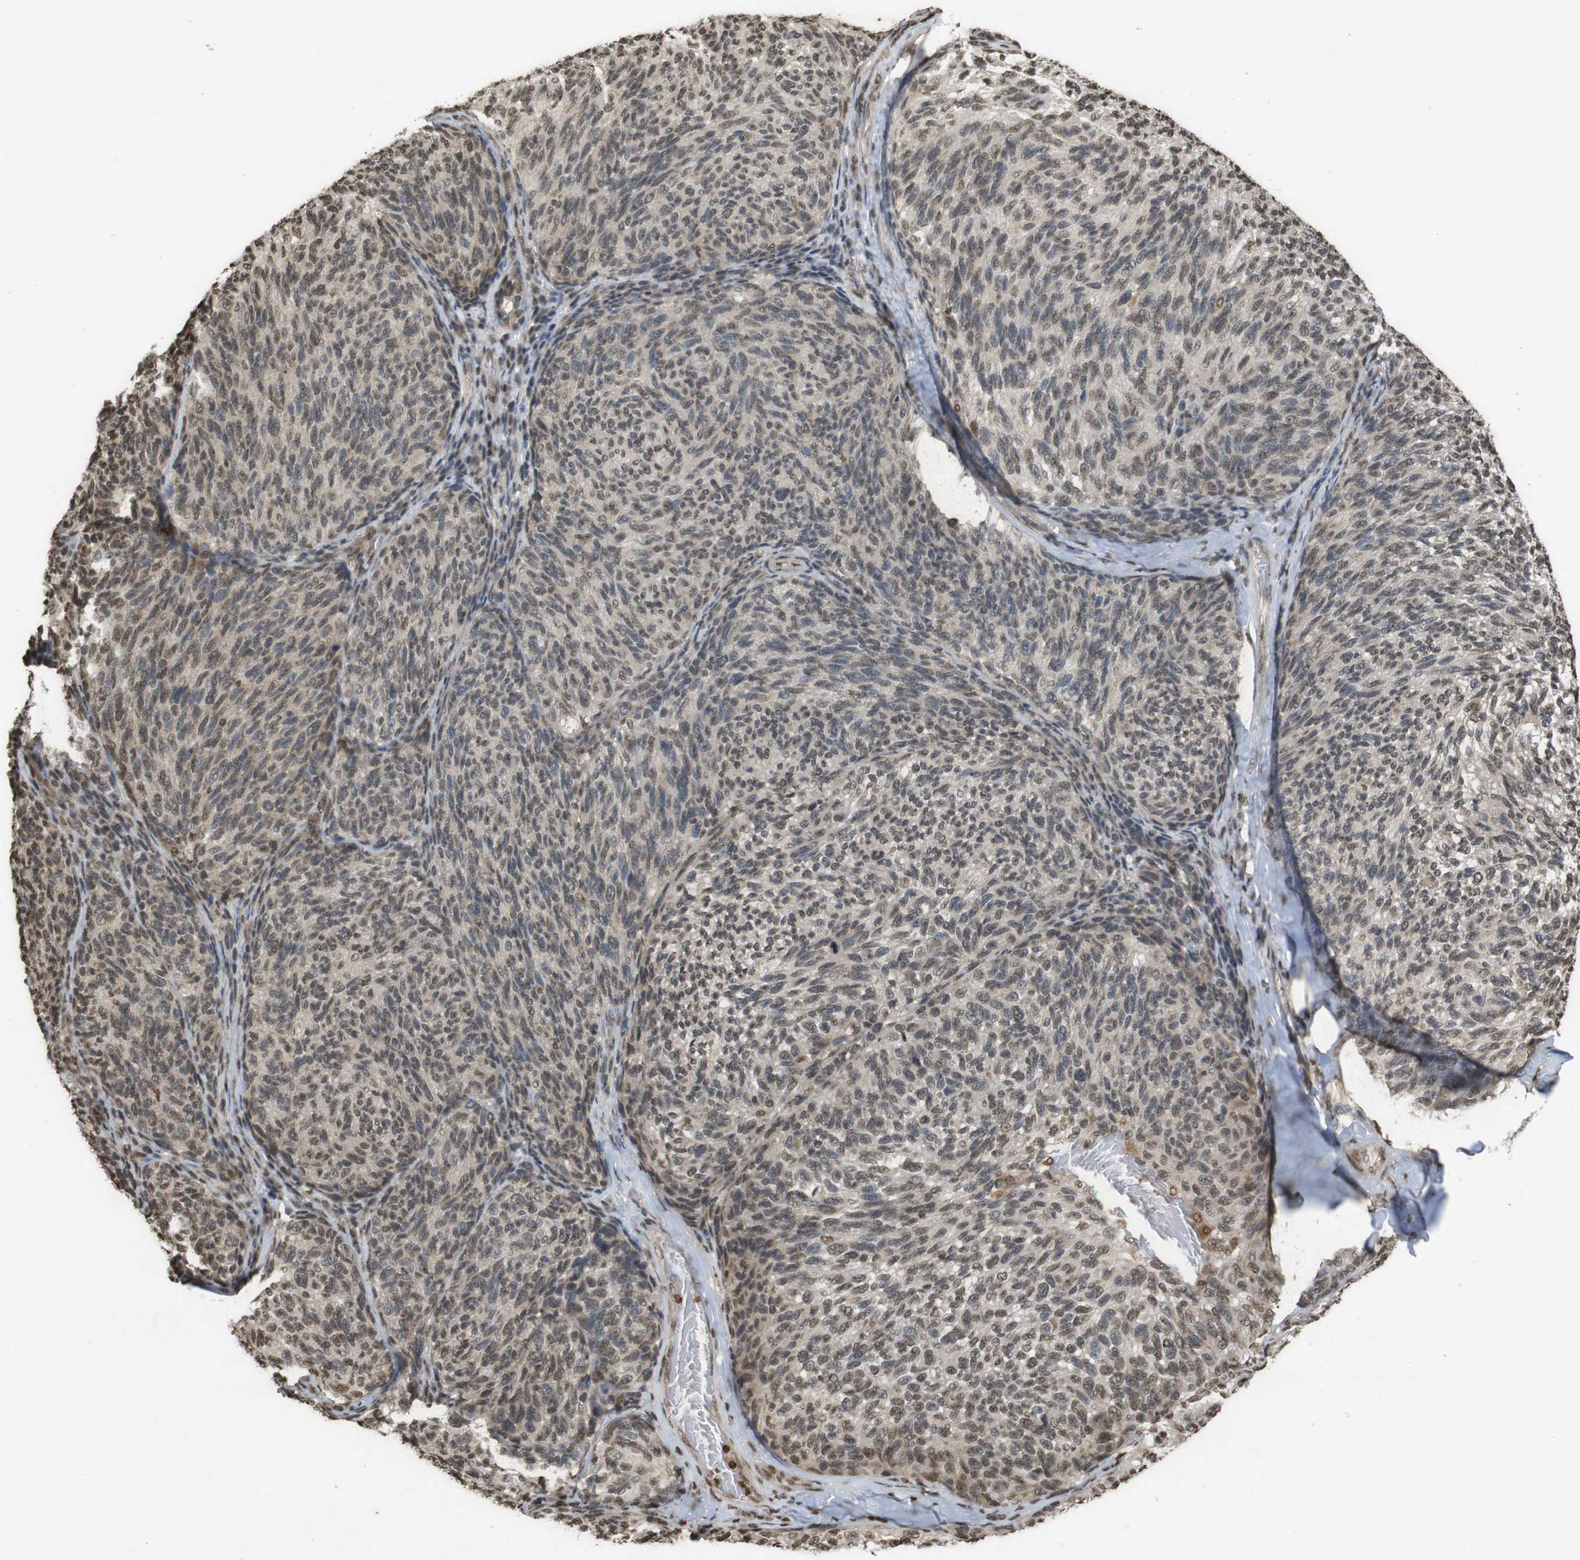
{"staining": {"intensity": "weak", "quantity": ">75%", "location": "nuclear"}, "tissue": "melanoma", "cell_type": "Tumor cells", "image_type": "cancer", "snomed": [{"axis": "morphology", "description": "Malignant melanoma, NOS"}, {"axis": "topography", "description": "Skin"}], "caption": "A brown stain shows weak nuclear staining of a protein in human melanoma tumor cells.", "gene": "ORC4", "patient": {"sex": "female", "age": 73}}